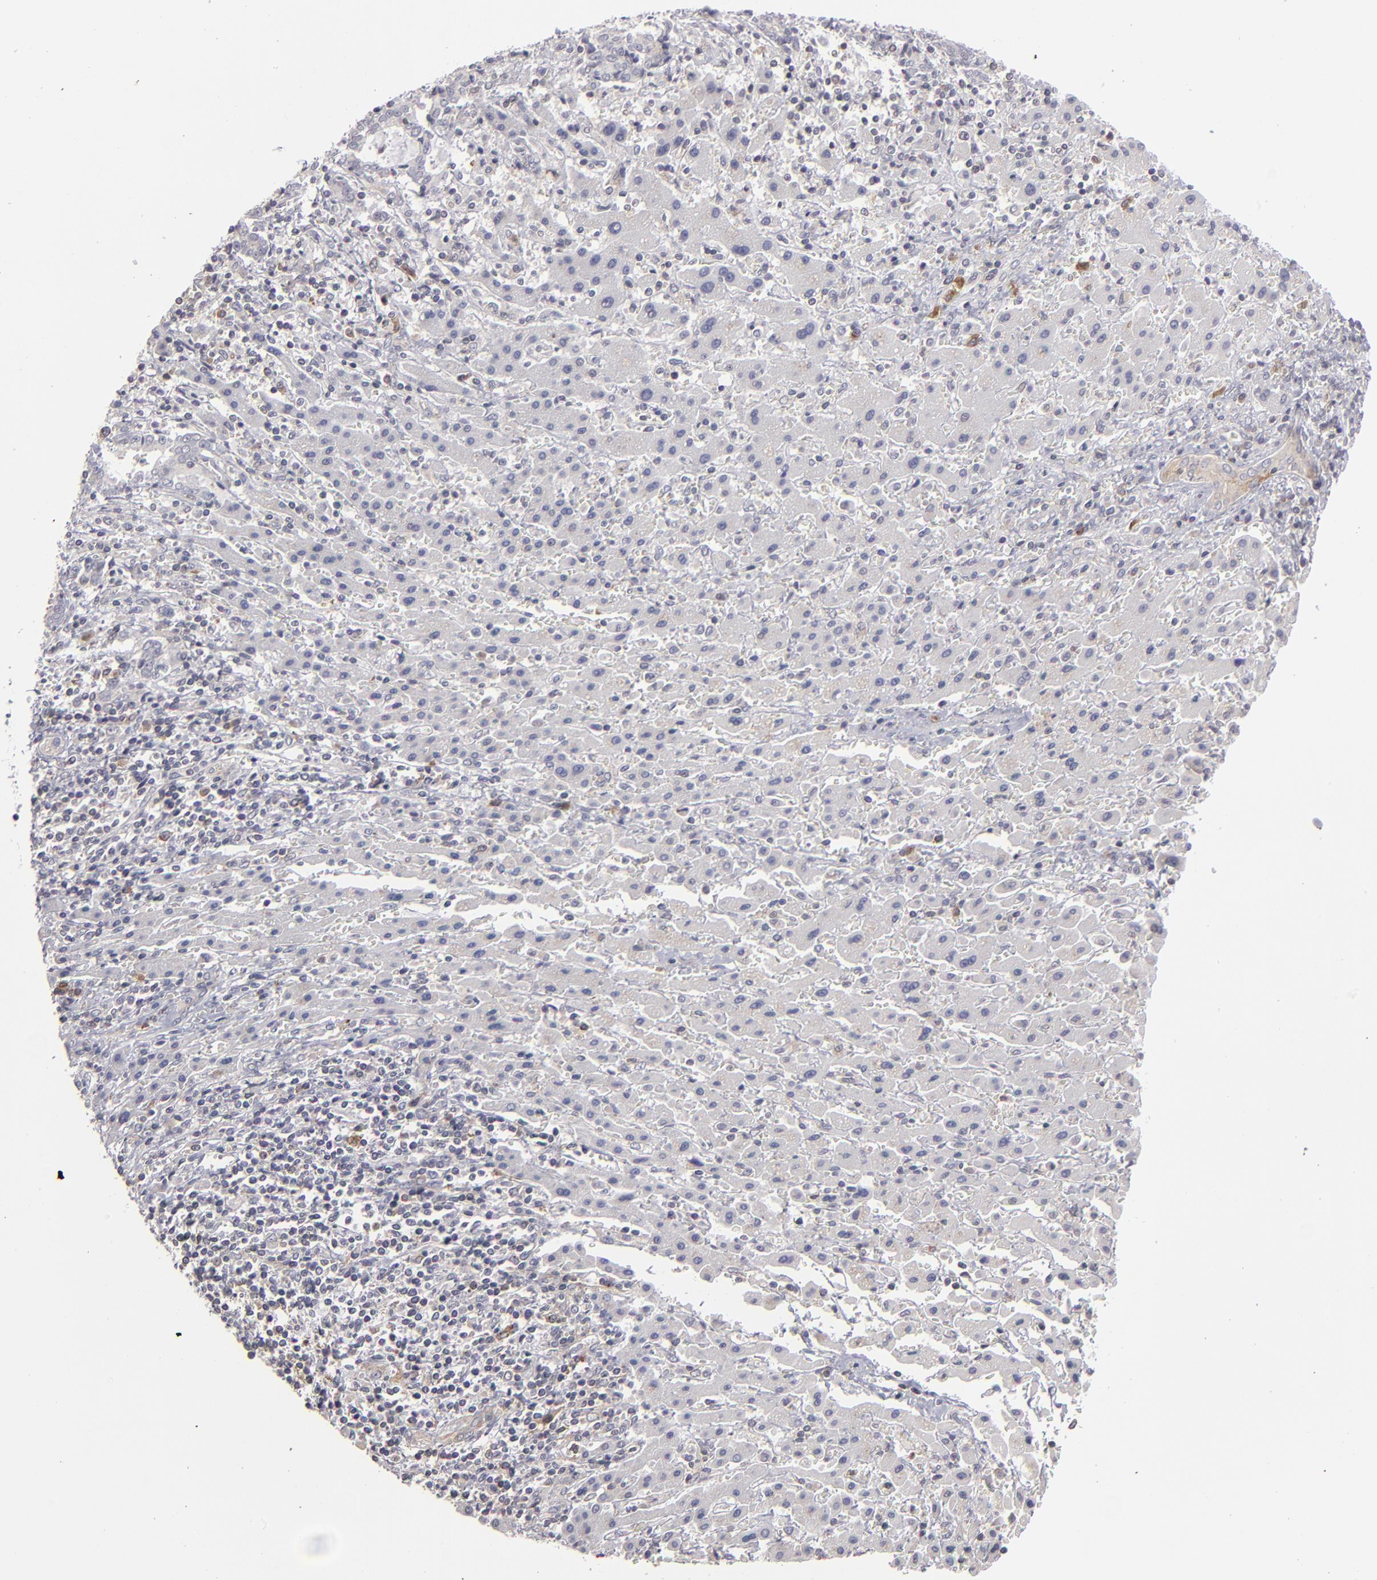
{"staining": {"intensity": "negative", "quantity": "none", "location": "none"}, "tissue": "liver cancer", "cell_type": "Tumor cells", "image_type": "cancer", "snomed": [{"axis": "morphology", "description": "Cholangiocarcinoma"}, {"axis": "topography", "description": "Liver"}], "caption": "DAB immunohistochemical staining of human liver cancer displays no significant expression in tumor cells.", "gene": "CEP97", "patient": {"sex": "male", "age": 57}}